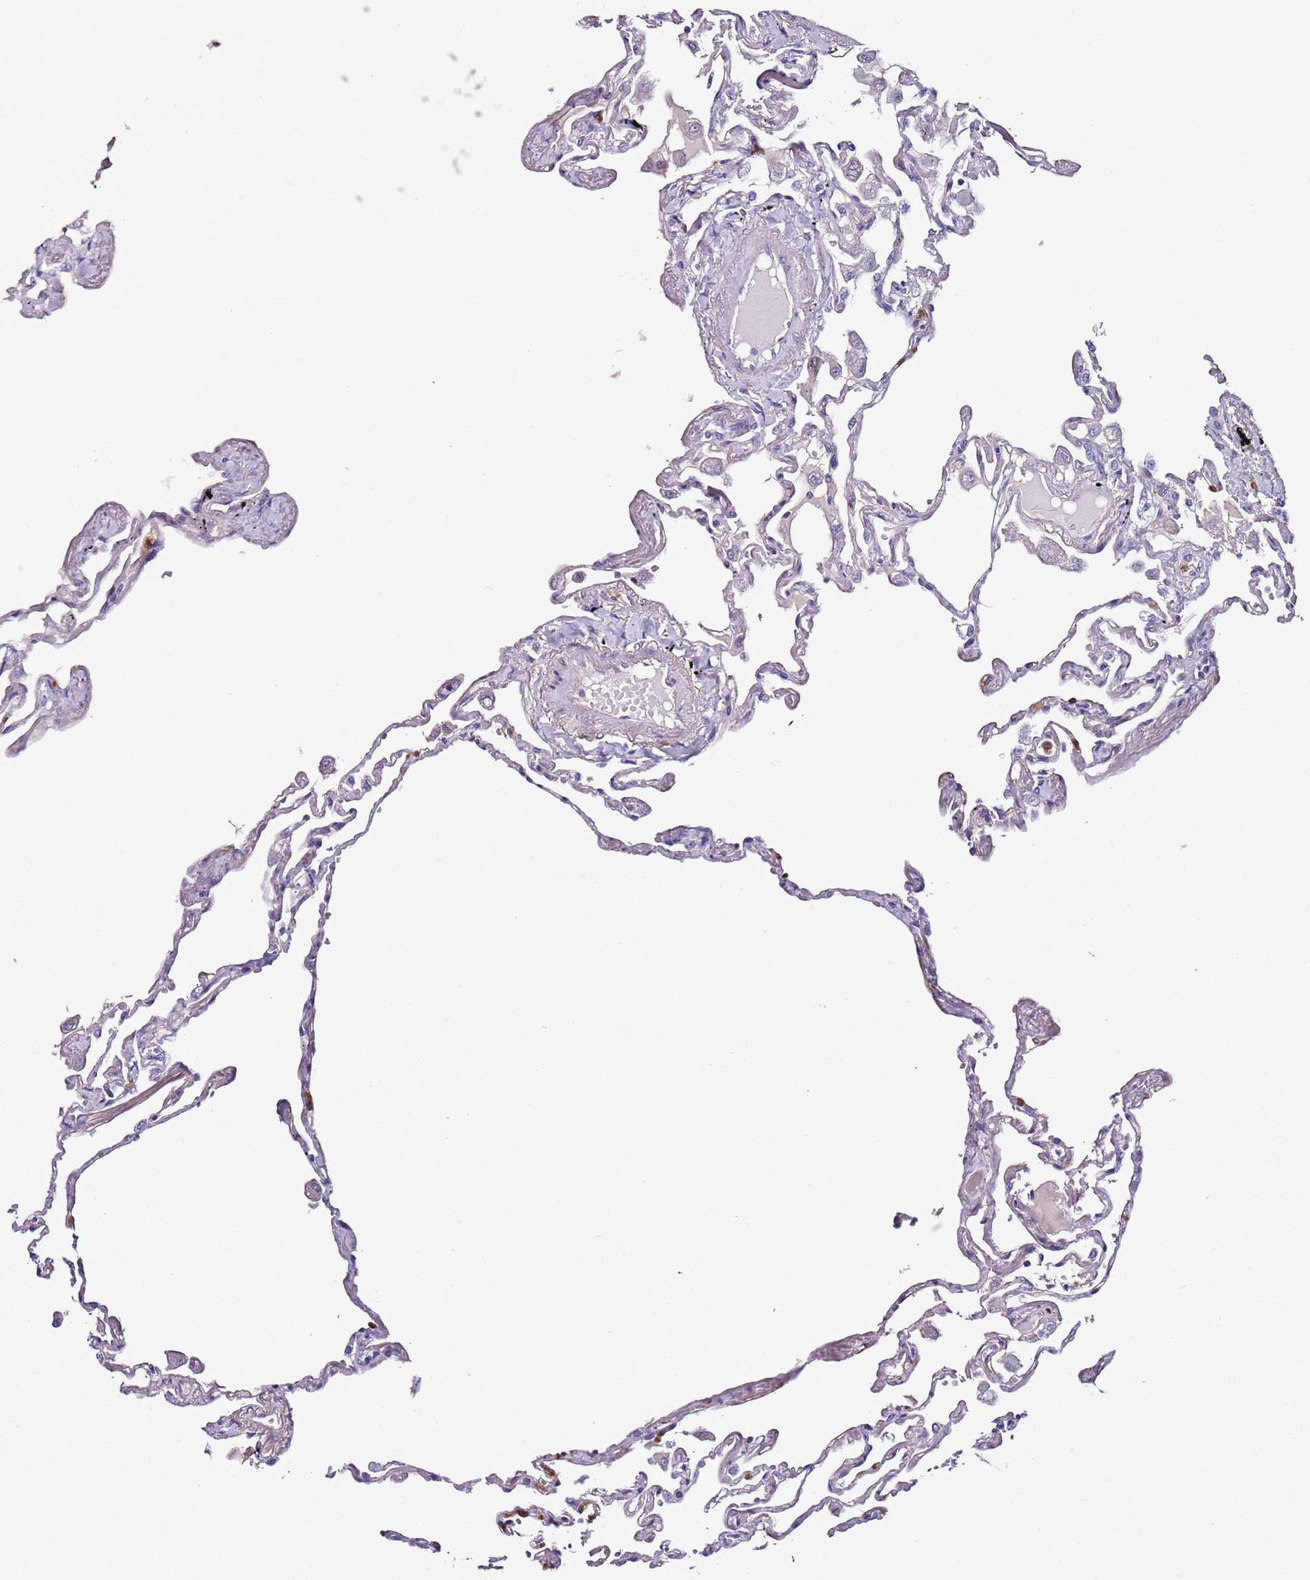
{"staining": {"intensity": "negative", "quantity": "none", "location": "none"}, "tissue": "lung", "cell_type": "Alveolar cells", "image_type": "normal", "snomed": [{"axis": "morphology", "description": "Normal tissue, NOS"}, {"axis": "topography", "description": "Lung"}], "caption": "A micrograph of lung stained for a protein demonstrates no brown staining in alveolar cells. Brightfield microscopy of IHC stained with DAB (brown) and hematoxylin (blue), captured at high magnification.", "gene": "FAM174C", "patient": {"sex": "female", "age": 67}}